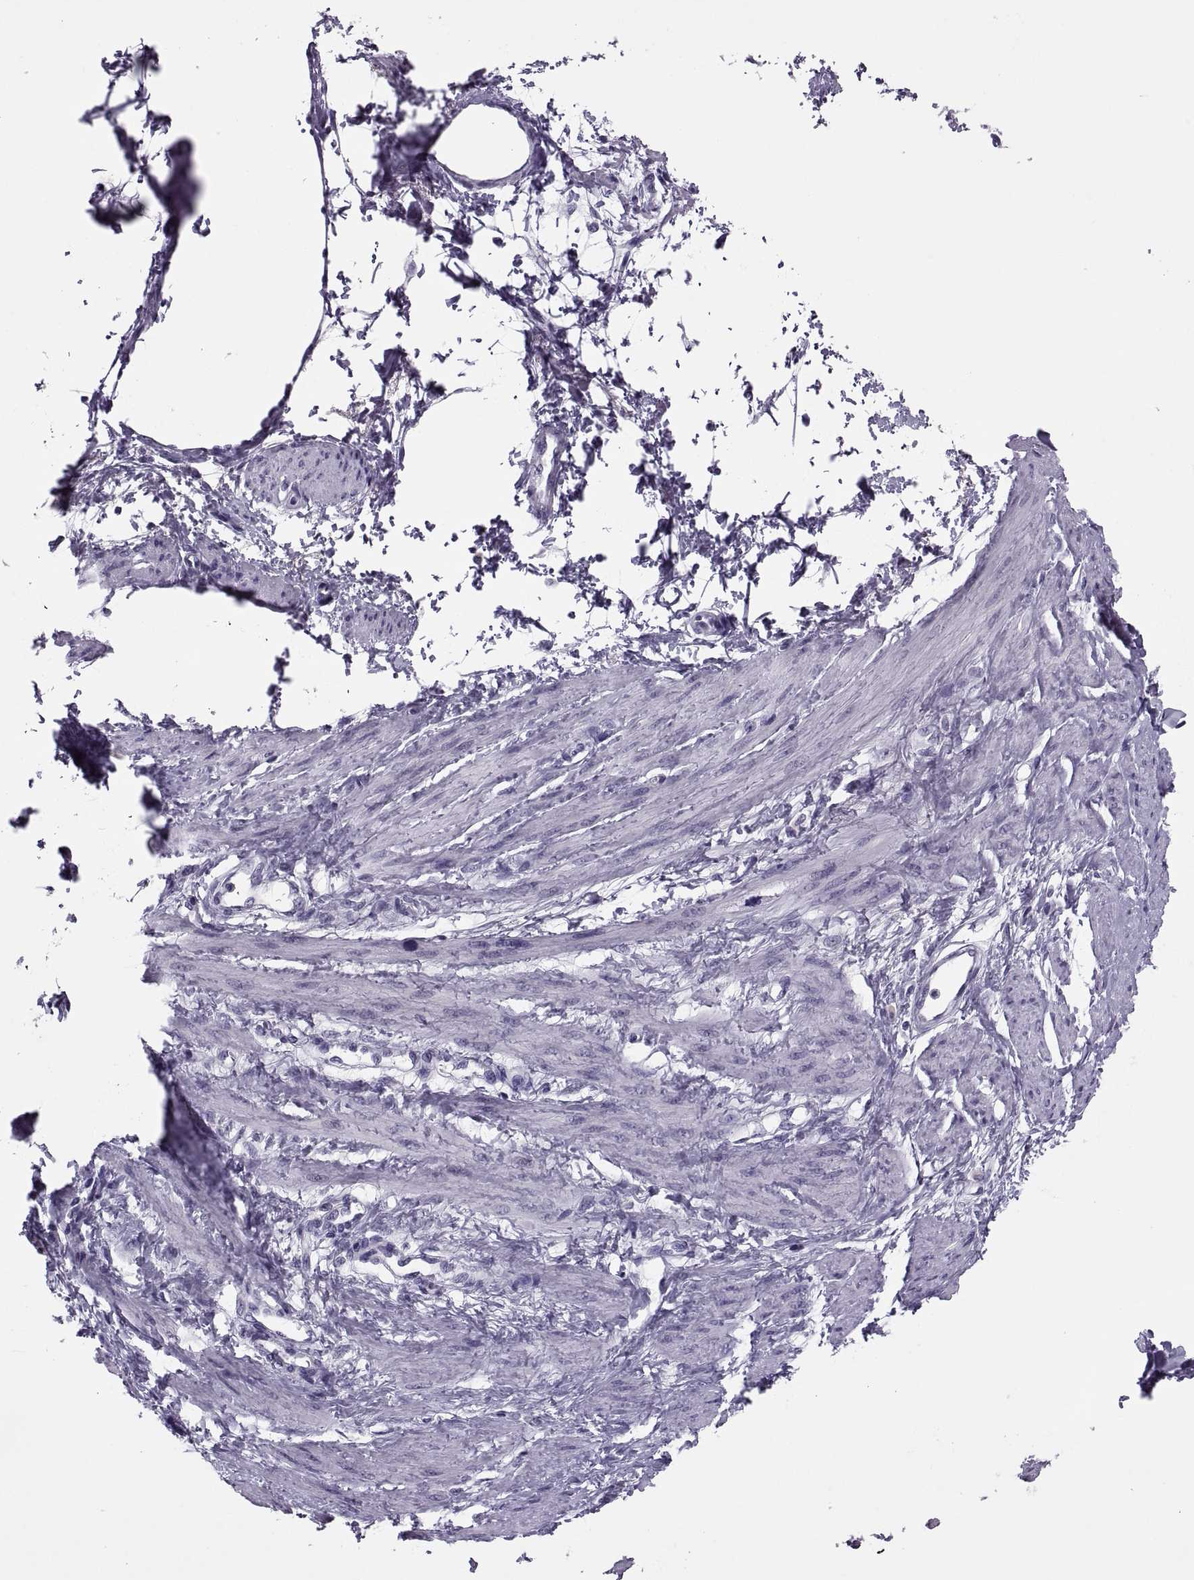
{"staining": {"intensity": "negative", "quantity": "none", "location": "none"}, "tissue": "smooth muscle", "cell_type": "Smooth muscle cells", "image_type": "normal", "snomed": [{"axis": "morphology", "description": "Normal tissue, NOS"}, {"axis": "topography", "description": "Smooth muscle"}, {"axis": "topography", "description": "Uterus"}], "caption": "The micrograph displays no significant expression in smooth muscle cells of smooth muscle.", "gene": "SYNGR4", "patient": {"sex": "female", "age": 39}}